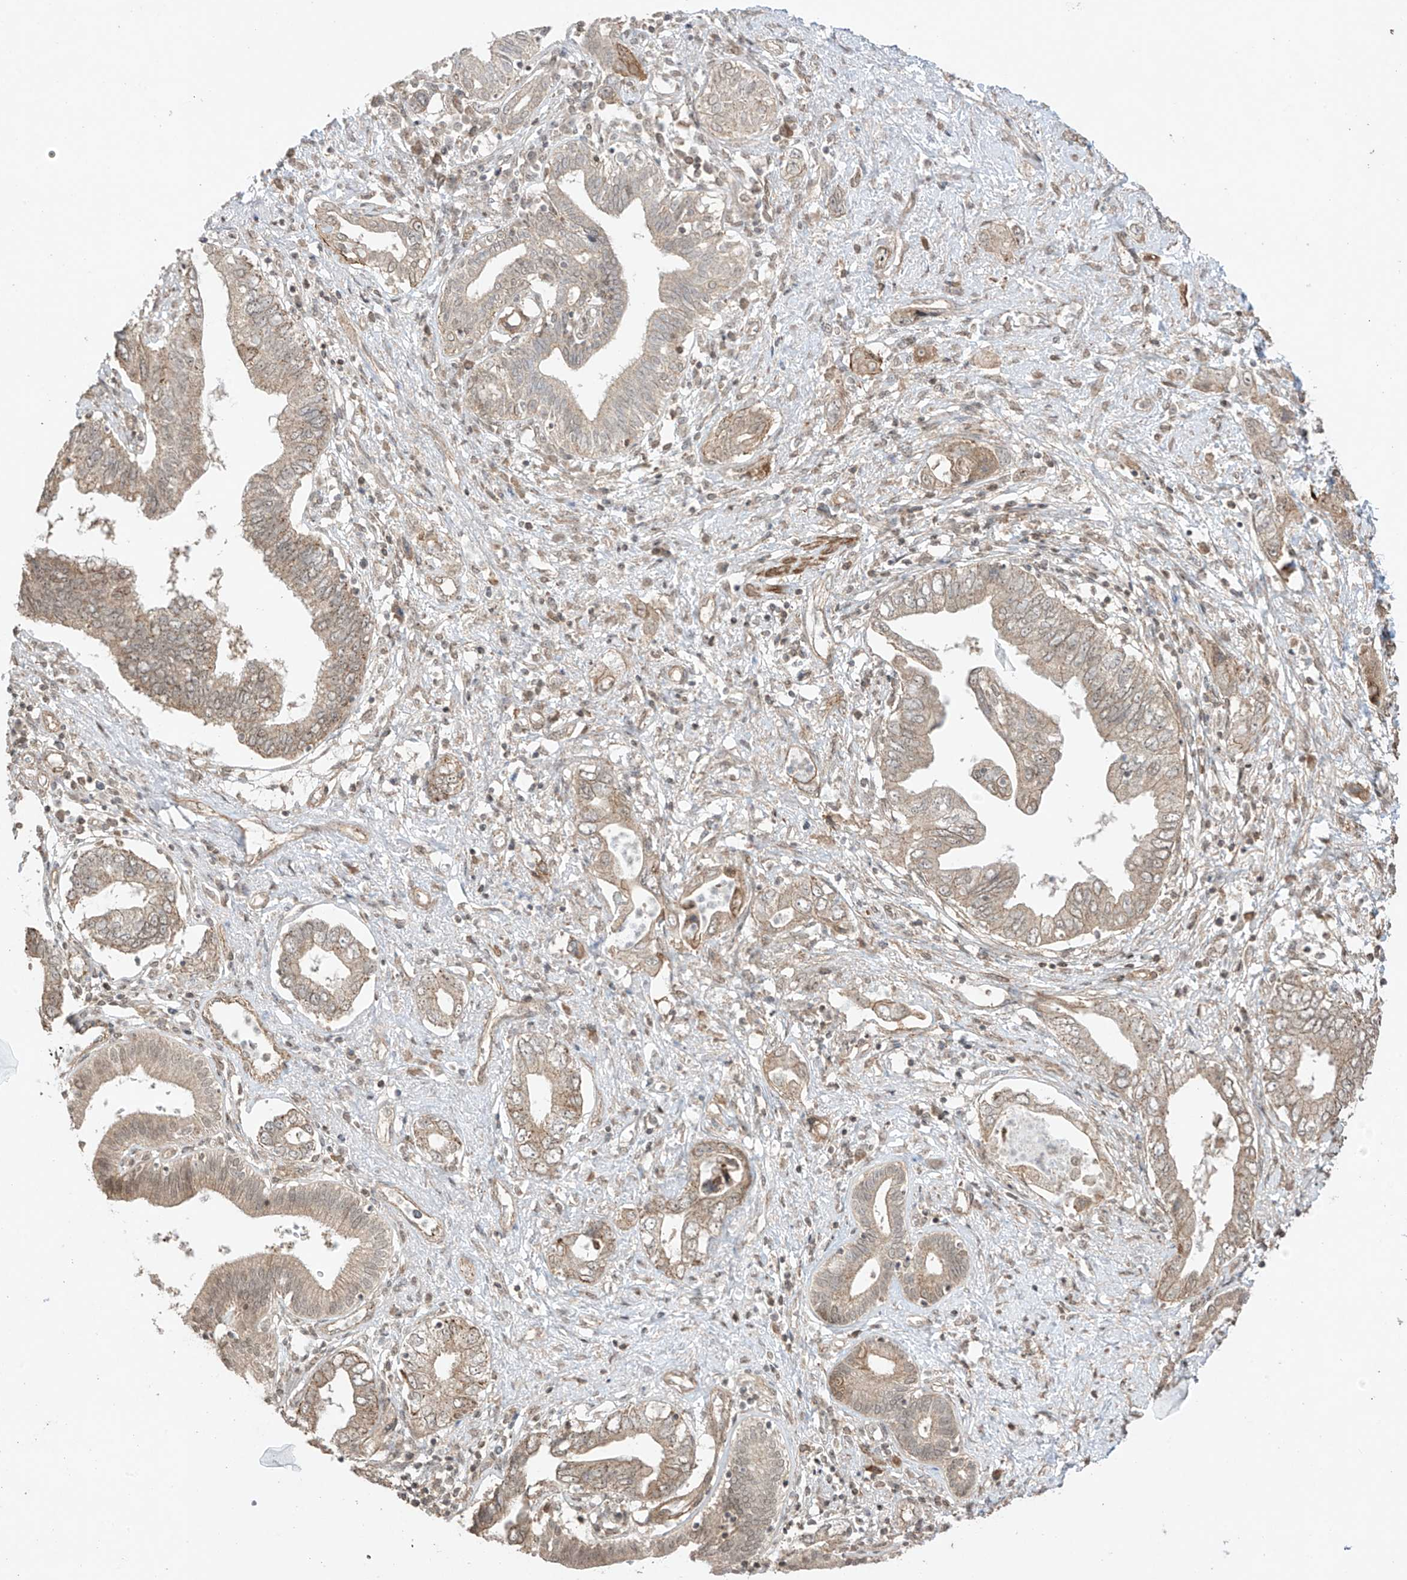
{"staining": {"intensity": "weak", "quantity": "25%-75%", "location": "cytoplasmic/membranous"}, "tissue": "pancreatic cancer", "cell_type": "Tumor cells", "image_type": "cancer", "snomed": [{"axis": "morphology", "description": "Adenocarcinoma, NOS"}, {"axis": "topography", "description": "Pancreas"}], "caption": "Tumor cells exhibit weak cytoplasmic/membranous expression in approximately 25%-75% of cells in adenocarcinoma (pancreatic).", "gene": "ABCD1", "patient": {"sex": "female", "age": 73}}